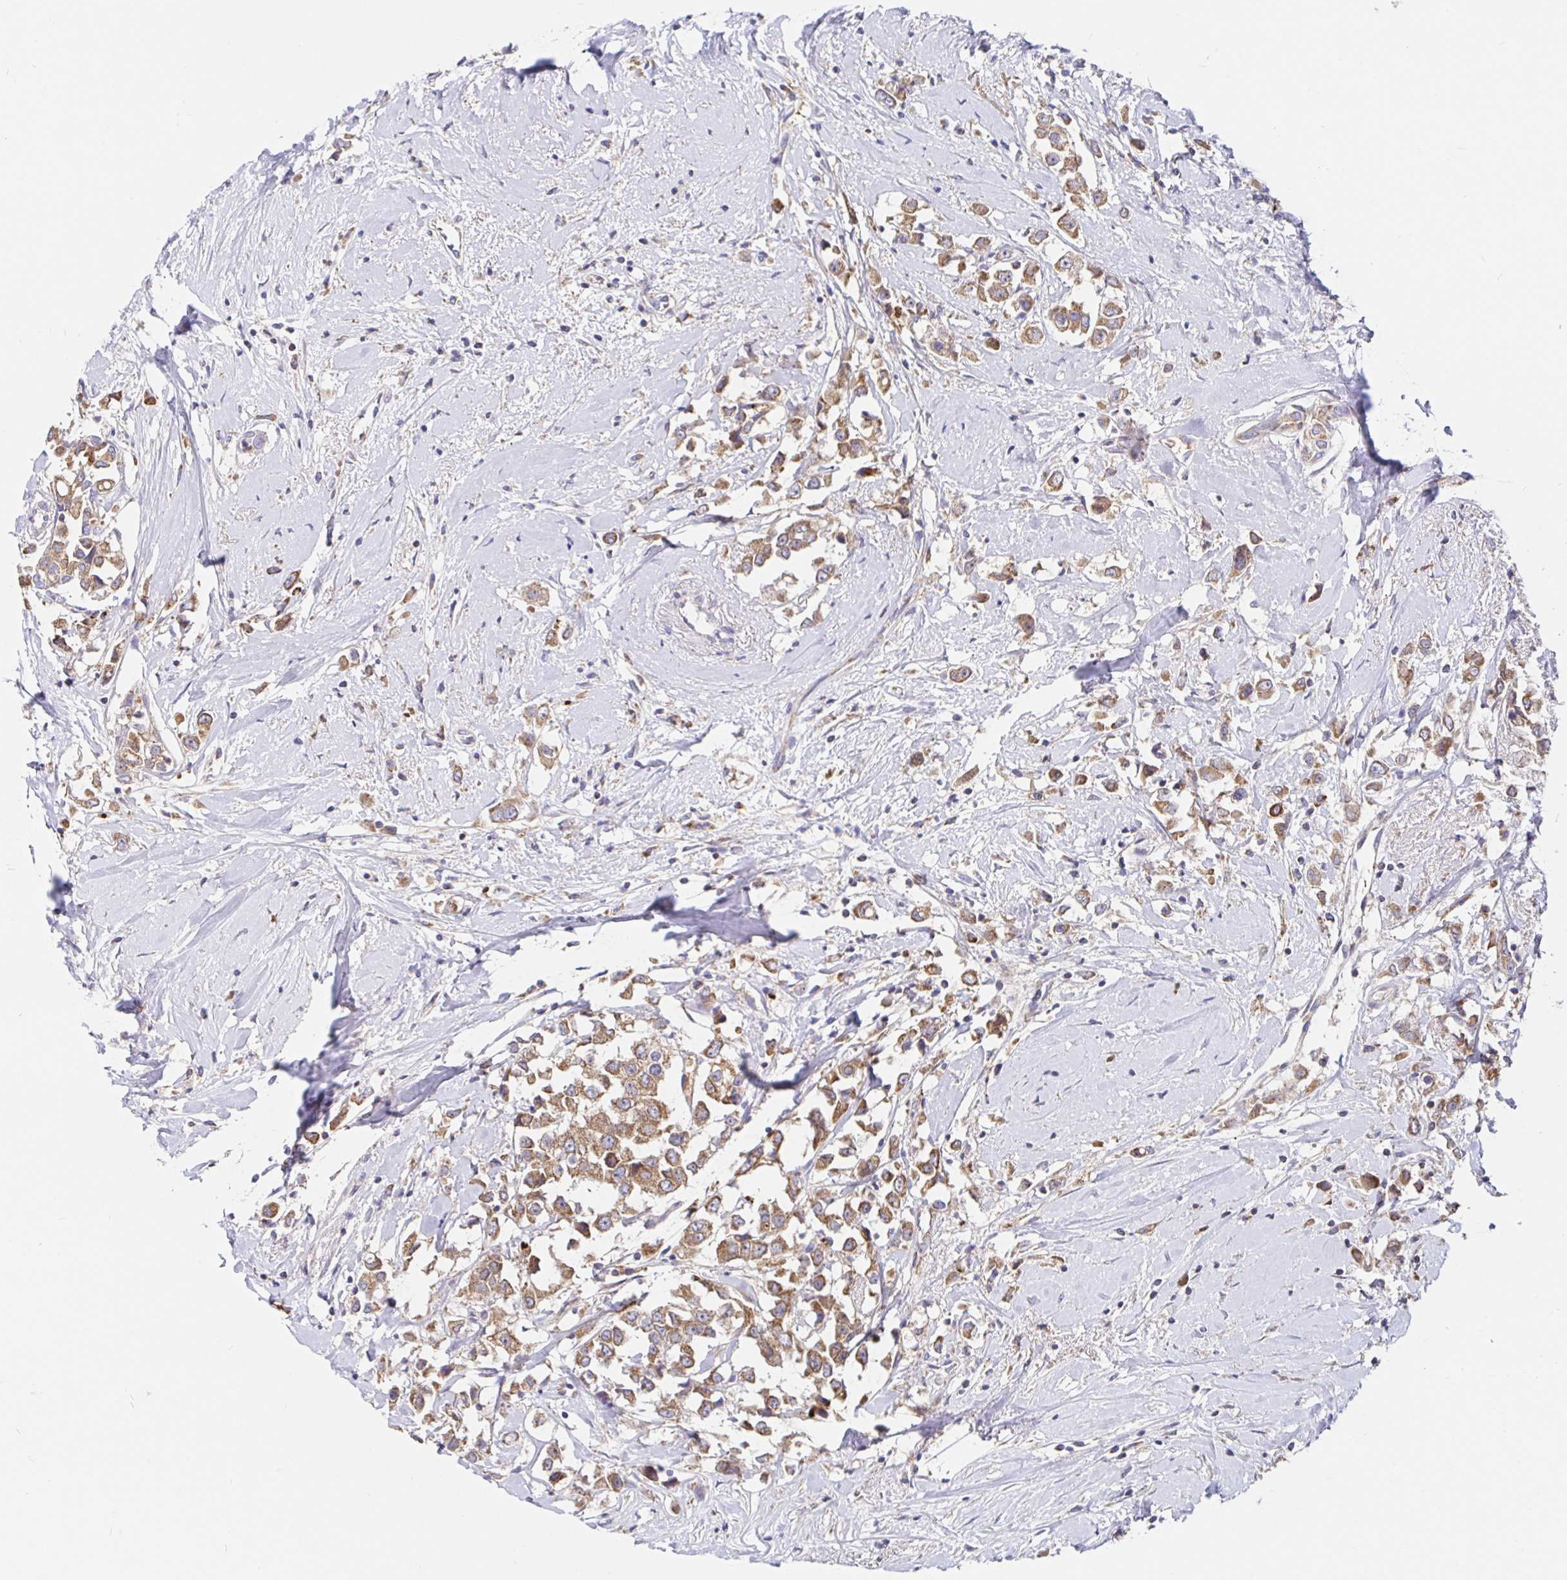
{"staining": {"intensity": "moderate", "quantity": ">75%", "location": "cytoplasmic/membranous"}, "tissue": "breast cancer", "cell_type": "Tumor cells", "image_type": "cancer", "snomed": [{"axis": "morphology", "description": "Duct carcinoma"}, {"axis": "topography", "description": "Breast"}], "caption": "A medium amount of moderate cytoplasmic/membranous expression is seen in approximately >75% of tumor cells in breast invasive ductal carcinoma tissue.", "gene": "PRDX3", "patient": {"sex": "female", "age": 61}}